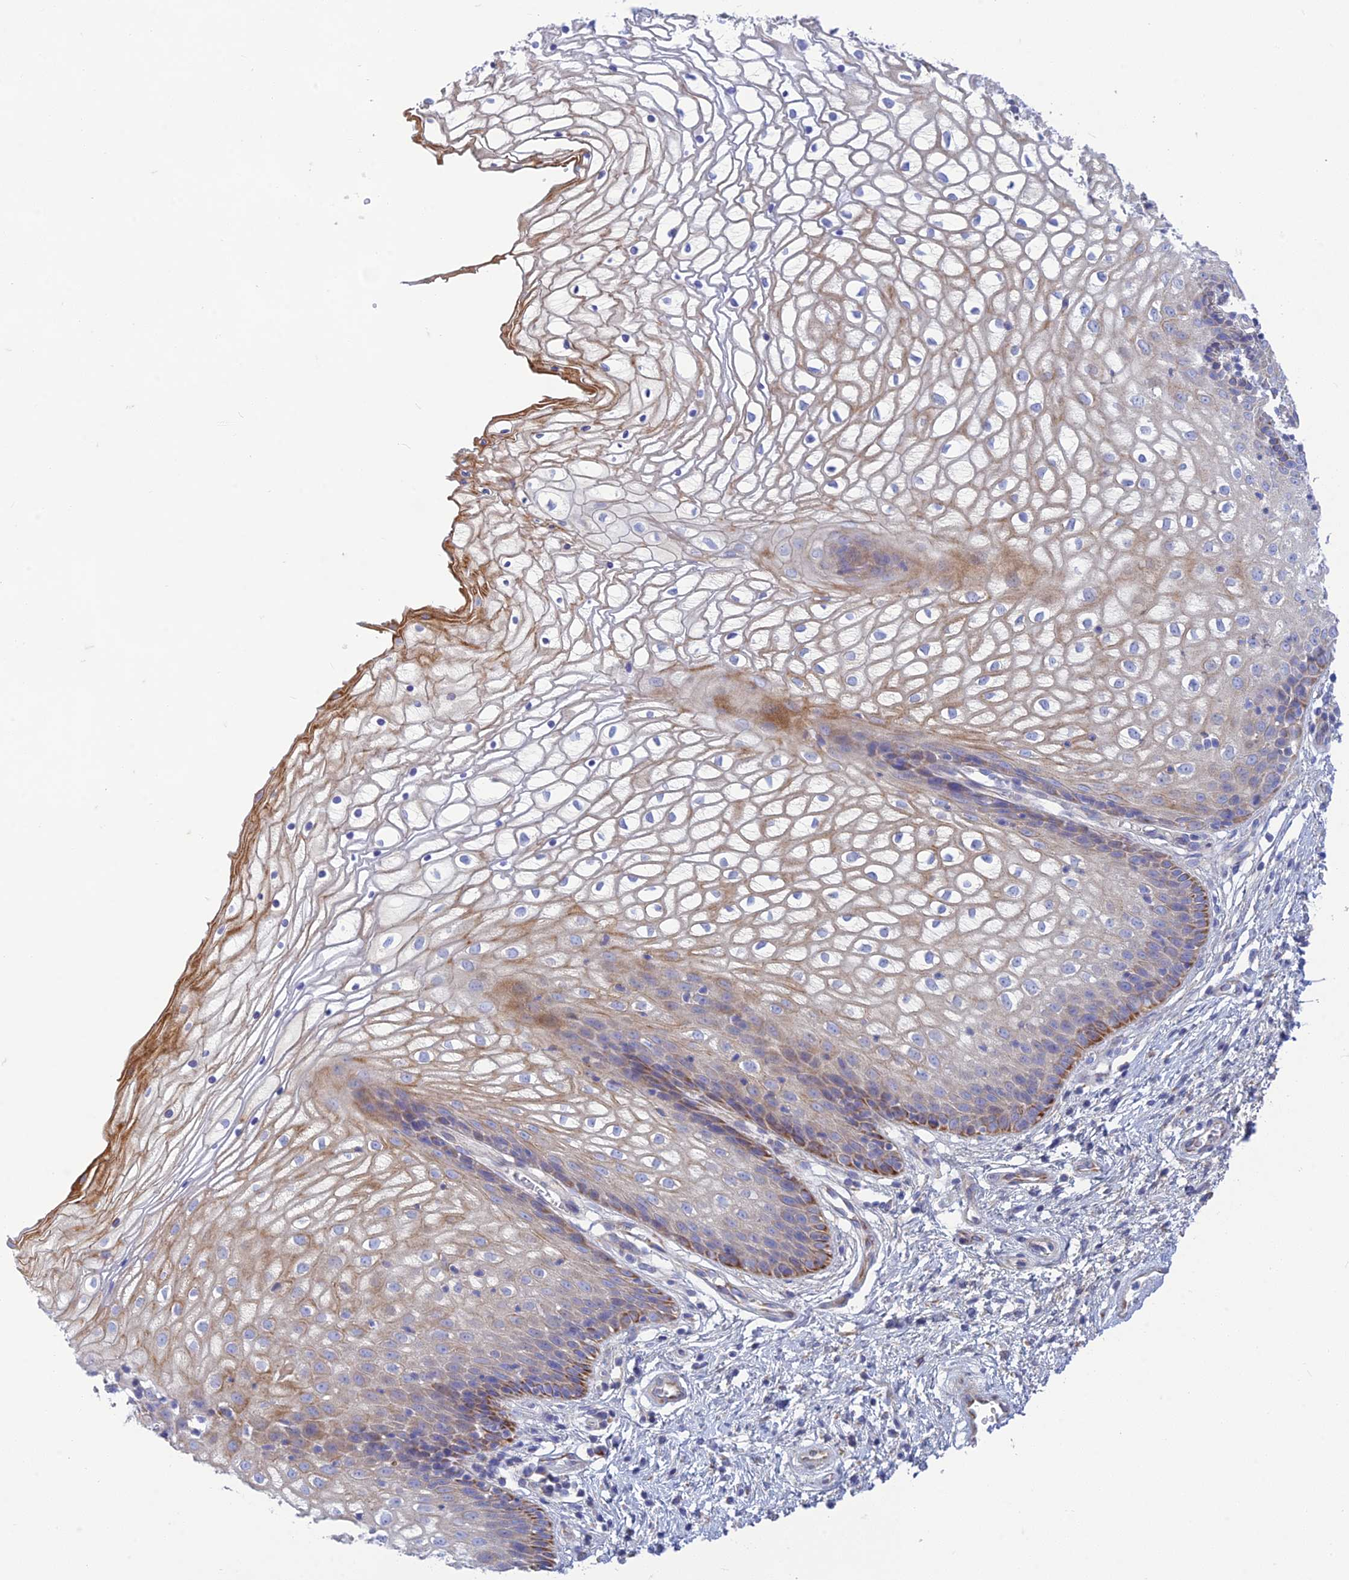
{"staining": {"intensity": "moderate", "quantity": "25%-75%", "location": "cytoplasmic/membranous"}, "tissue": "vagina", "cell_type": "Squamous epithelial cells", "image_type": "normal", "snomed": [{"axis": "morphology", "description": "Normal tissue, NOS"}, {"axis": "topography", "description": "Vagina"}], "caption": "Protein expression analysis of benign human vagina reveals moderate cytoplasmic/membranous positivity in approximately 25%-75% of squamous epithelial cells. (brown staining indicates protein expression, while blue staining denotes nuclei).", "gene": "TMEM30B", "patient": {"sex": "female", "age": 34}}